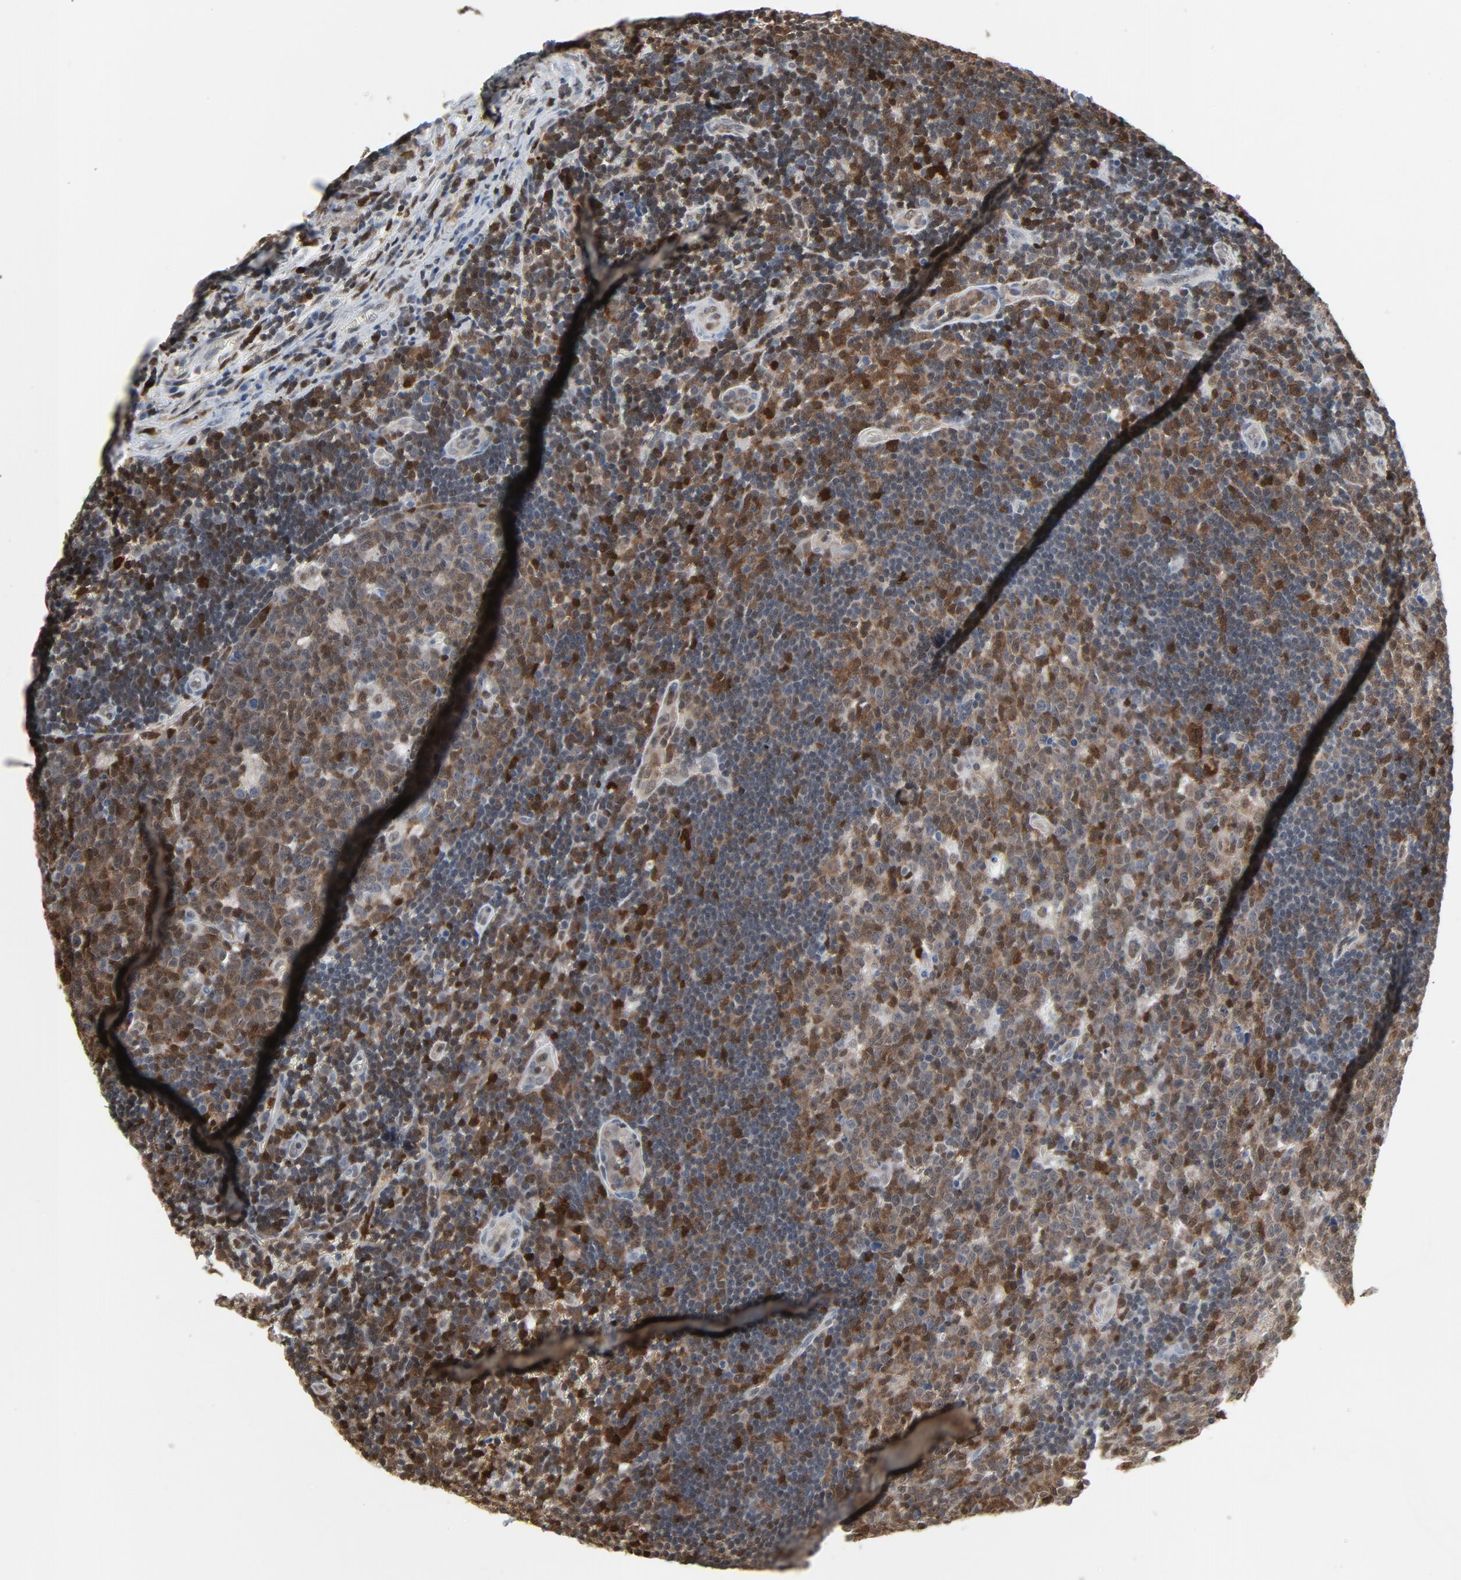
{"staining": {"intensity": "strong", "quantity": ">75%", "location": "cytoplasmic/membranous,nuclear"}, "tissue": "lymph node", "cell_type": "Germinal center cells", "image_type": "normal", "snomed": [{"axis": "morphology", "description": "Normal tissue, NOS"}, {"axis": "topography", "description": "Lymph node"}, {"axis": "topography", "description": "Salivary gland"}], "caption": "A high amount of strong cytoplasmic/membranous,nuclear expression is identified in approximately >75% of germinal center cells in normal lymph node.", "gene": "STAT5A", "patient": {"sex": "male", "age": 8}}